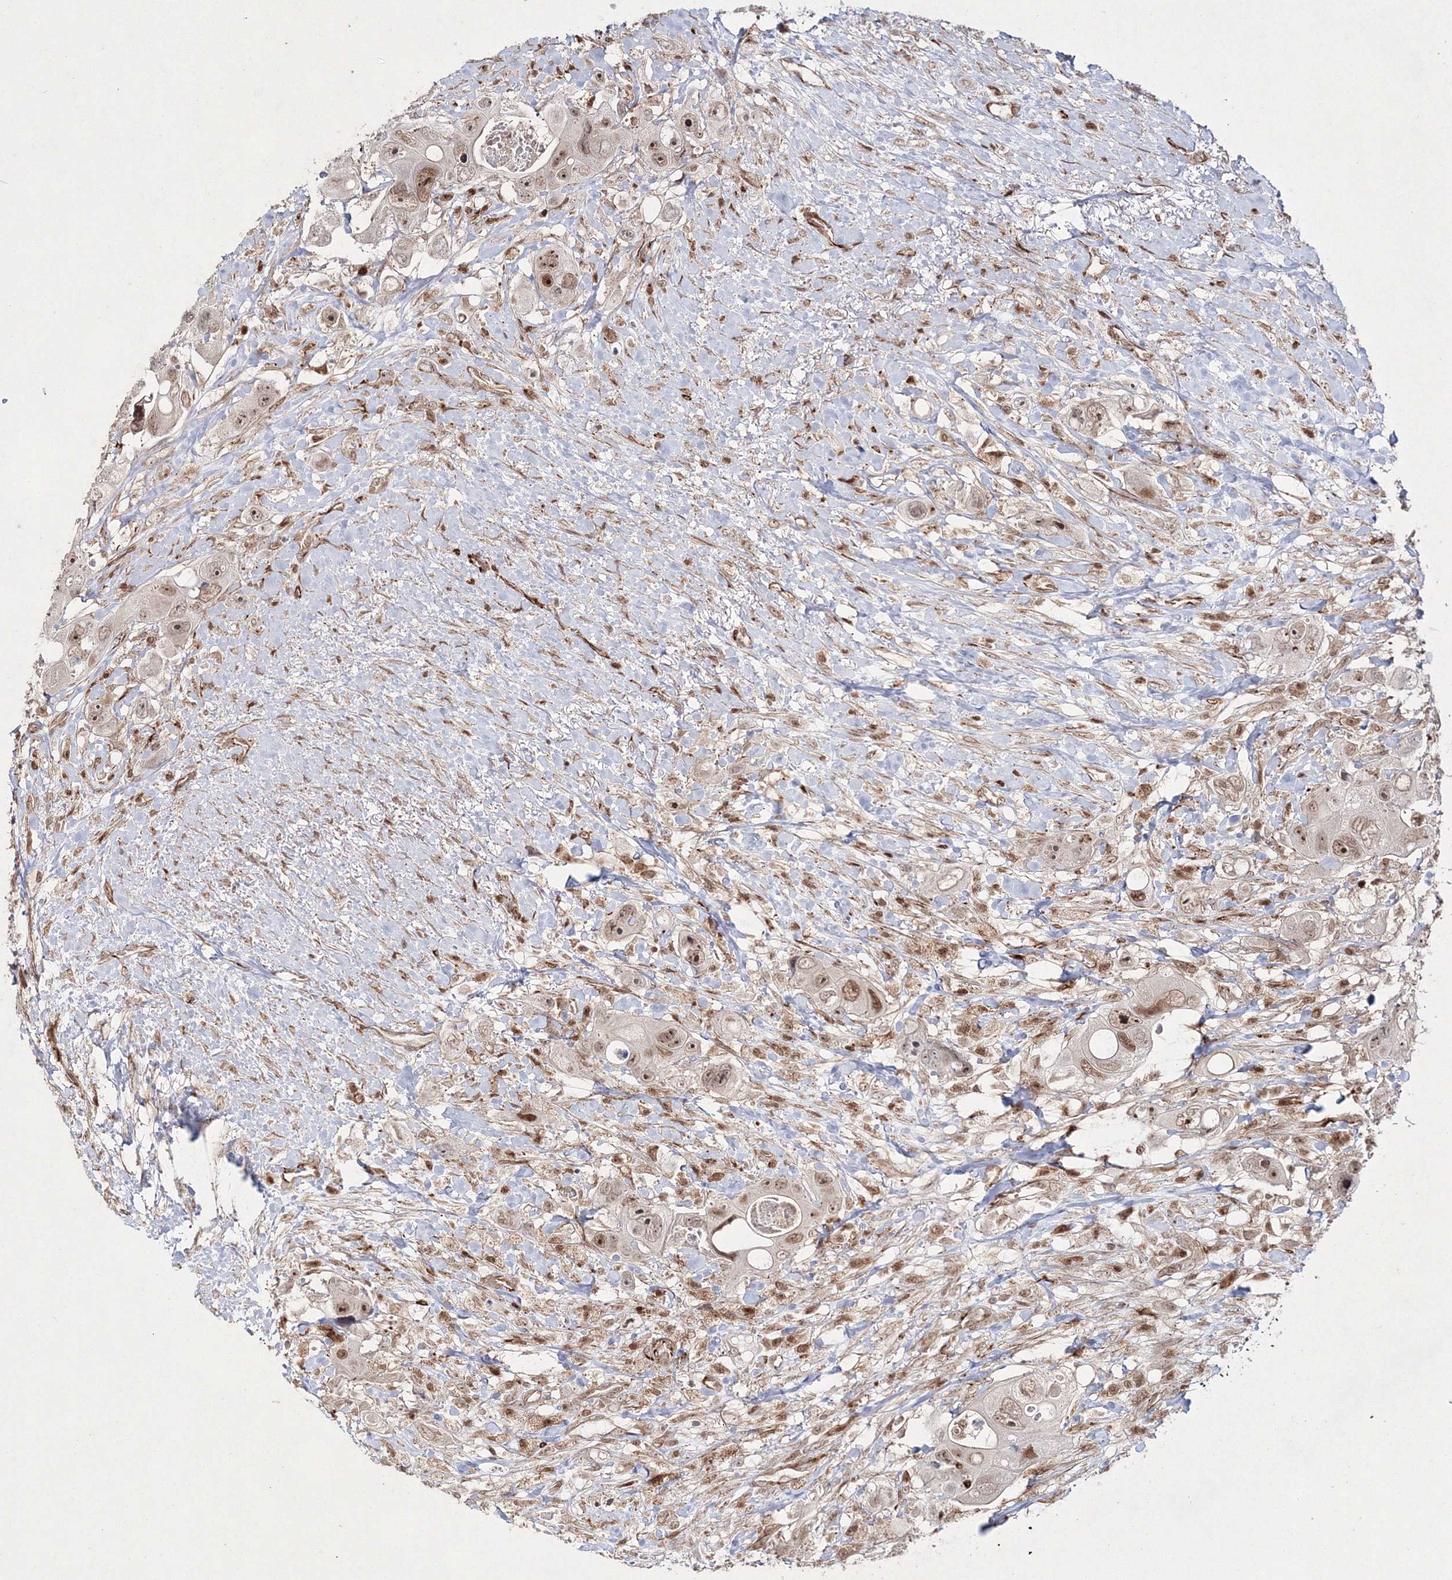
{"staining": {"intensity": "weak", "quantity": ">75%", "location": "nuclear"}, "tissue": "colorectal cancer", "cell_type": "Tumor cells", "image_type": "cancer", "snomed": [{"axis": "morphology", "description": "Adenocarcinoma, NOS"}, {"axis": "topography", "description": "Colon"}], "caption": "IHC of colorectal adenocarcinoma reveals low levels of weak nuclear positivity in approximately >75% of tumor cells.", "gene": "SNIP1", "patient": {"sex": "female", "age": 46}}